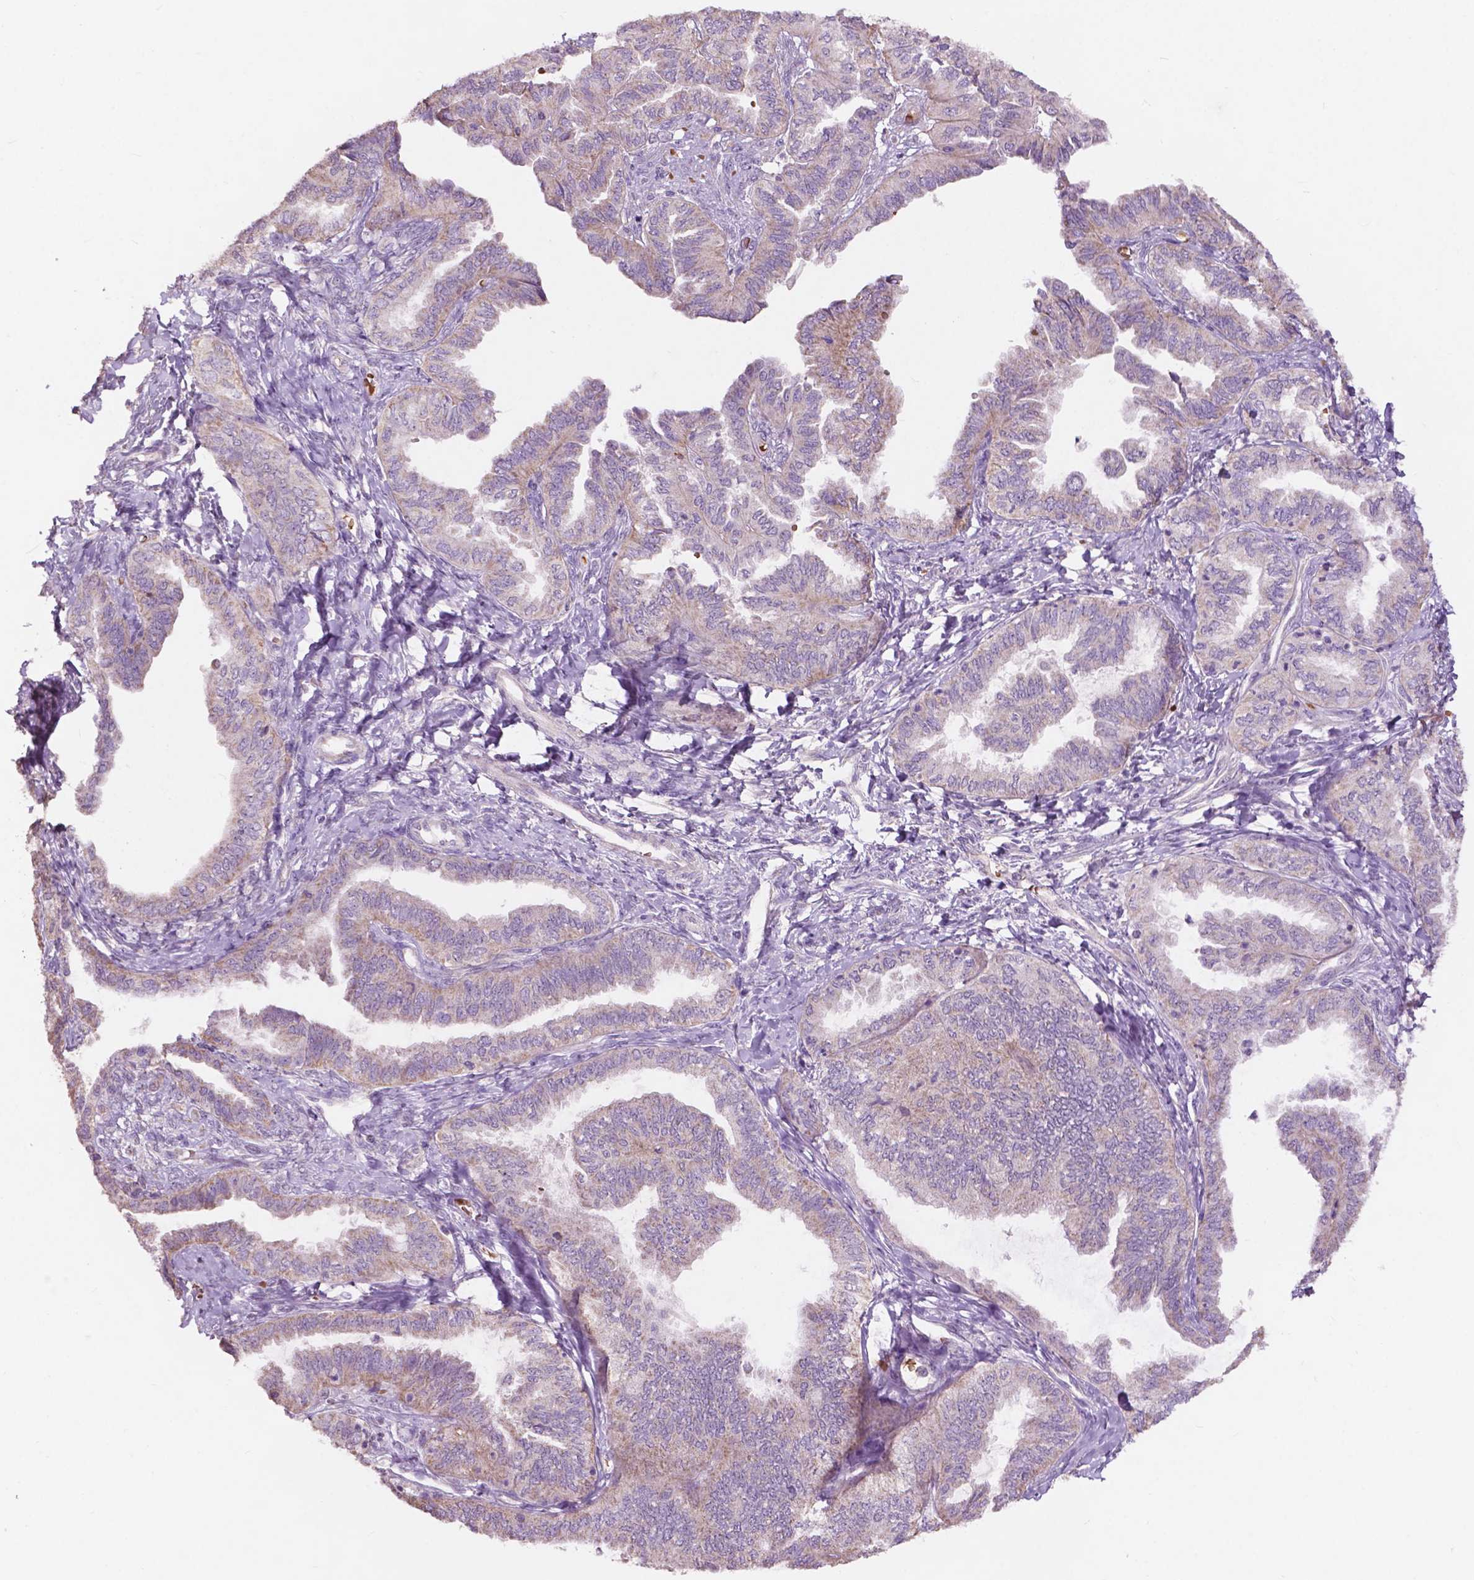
{"staining": {"intensity": "weak", "quantity": "<25%", "location": "cytoplasmic/membranous"}, "tissue": "ovarian cancer", "cell_type": "Tumor cells", "image_type": "cancer", "snomed": [{"axis": "morphology", "description": "Carcinoma, endometroid"}, {"axis": "topography", "description": "Ovary"}], "caption": "Ovarian endometroid carcinoma was stained to show a protein in brown. There is no significant expression in tumor cells.", "gene": "NDUFS1", "patient": {"sex": "female", "age": 70}}